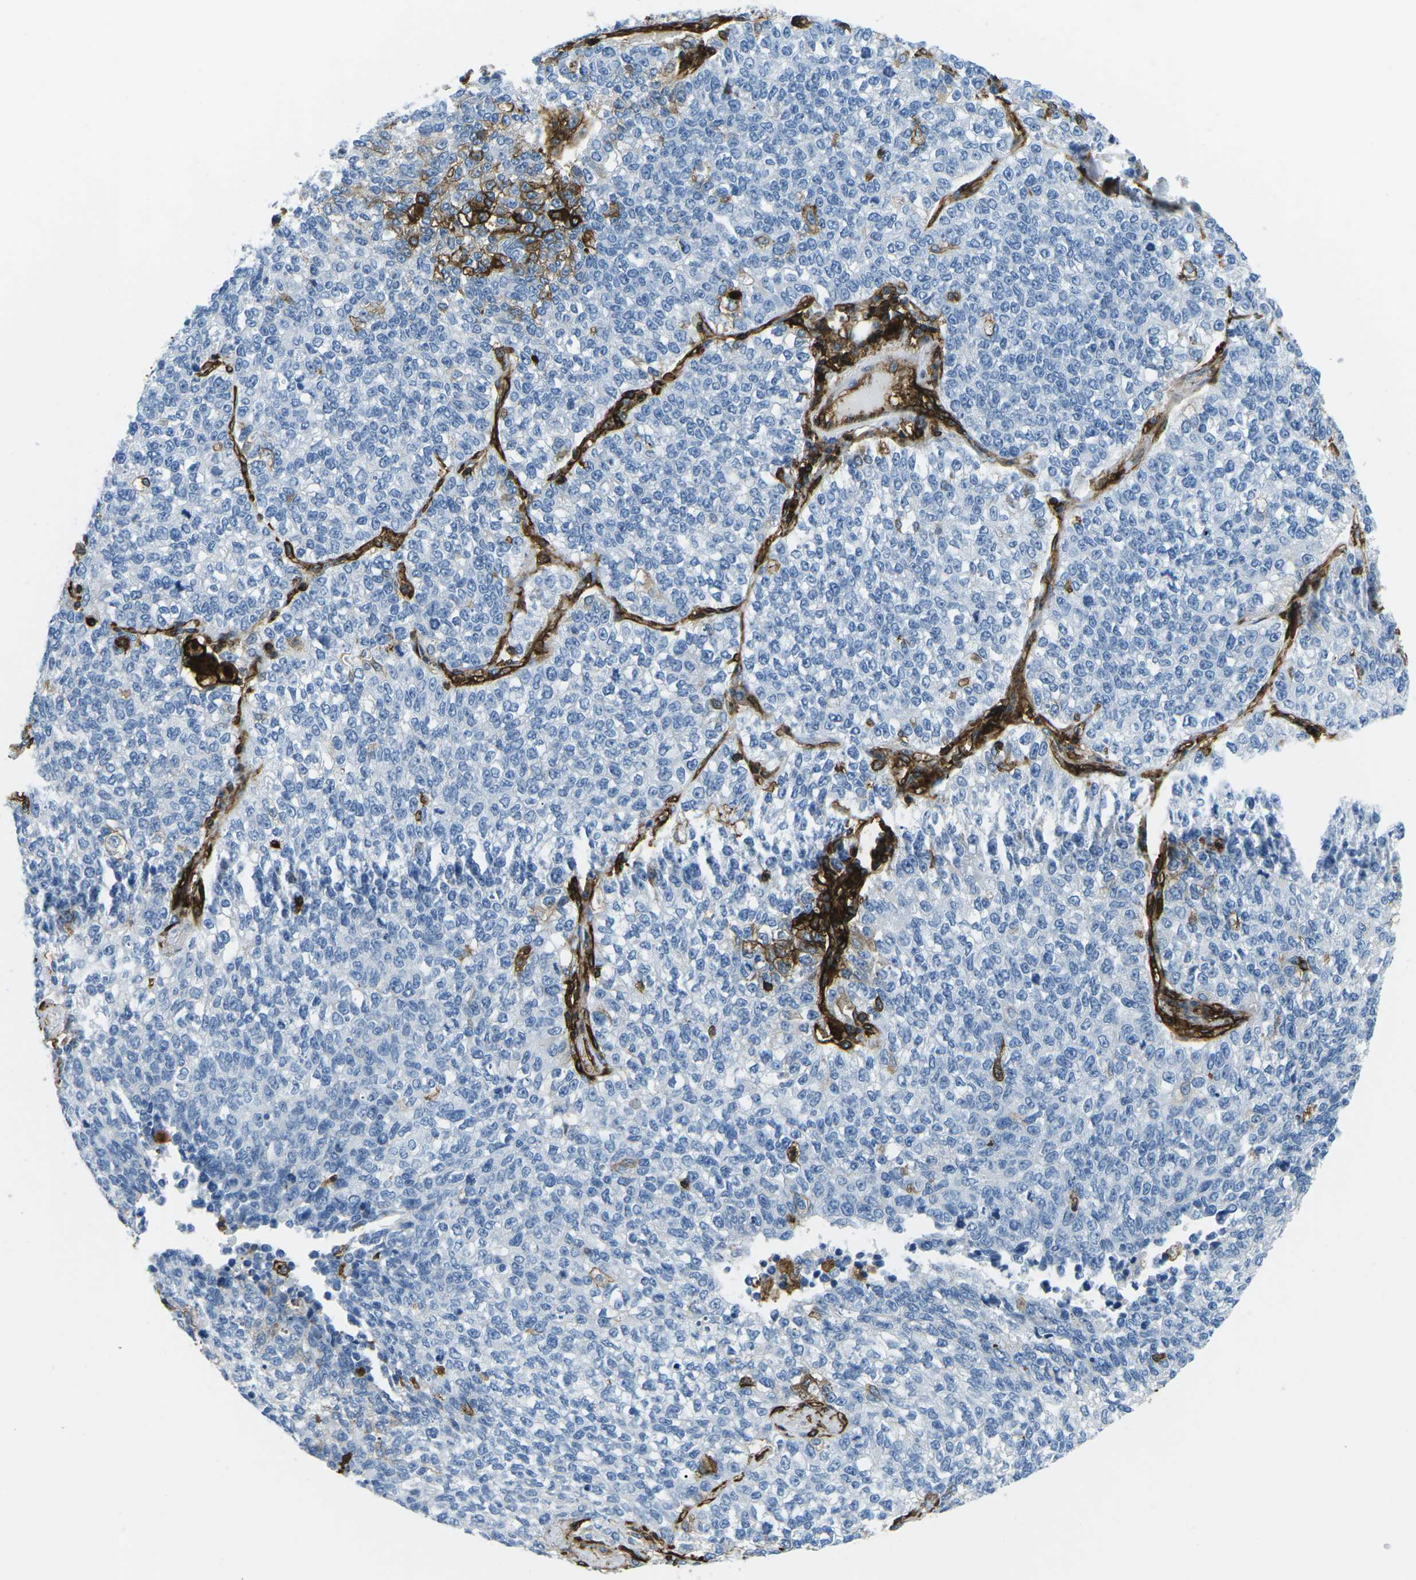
{"staining": {"intensity": "negative", "quantity": "none", "location": "none"}, "tissue": "lung cancer", "cell_type": "Tumor cells", "image_type": "cancer", "snomed": [{"axis": "morphology", "description": "Adenocarcinoma, NOS"}, {"axis": "topography", "description": "Lung"}], "caption": "There is no significant staining in tumor cells of lung cancer.", "gene": "HLA-B", "patient": {"sex": "male", "age": 49}}